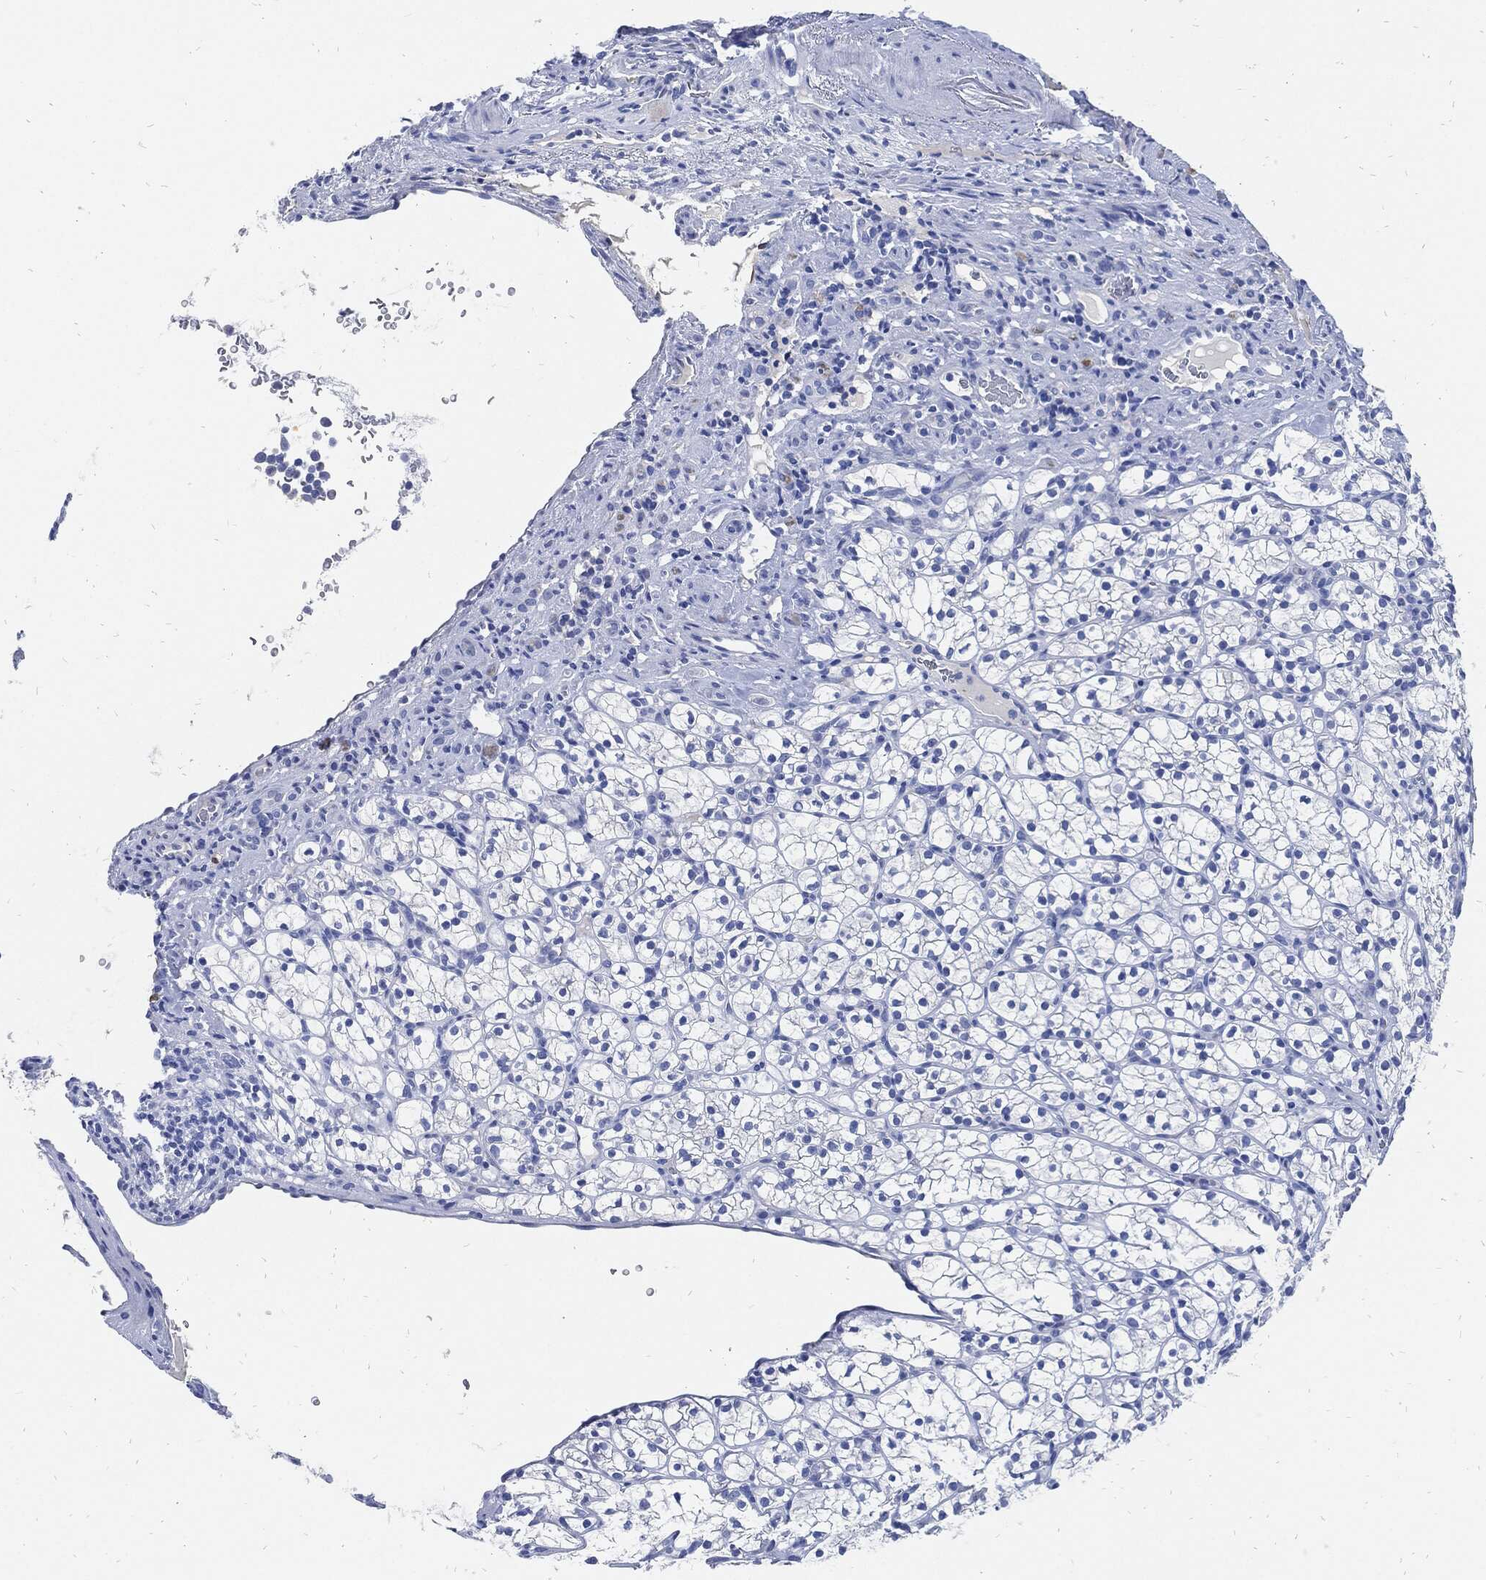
{"staining": {"intensity": "negative", "quantity": "none", "location": "none"}, "tissue": "renal cancer", "cell_type": "Tumor cells", "image_type": "cancer", "snomed": [{"axis": "morphology", "description": "Adenocarcinoma, NOS"}, {"axis": "topography", "description": "Kidney"}], "caption": "An immunohistochemistry (IHC) image of renal adenocarcinoma is shown. There is no staining in tumor cells of renal adenocarcinoma.", "gene": "FABP4", "patient": {"sex": "female", "age": 89}}